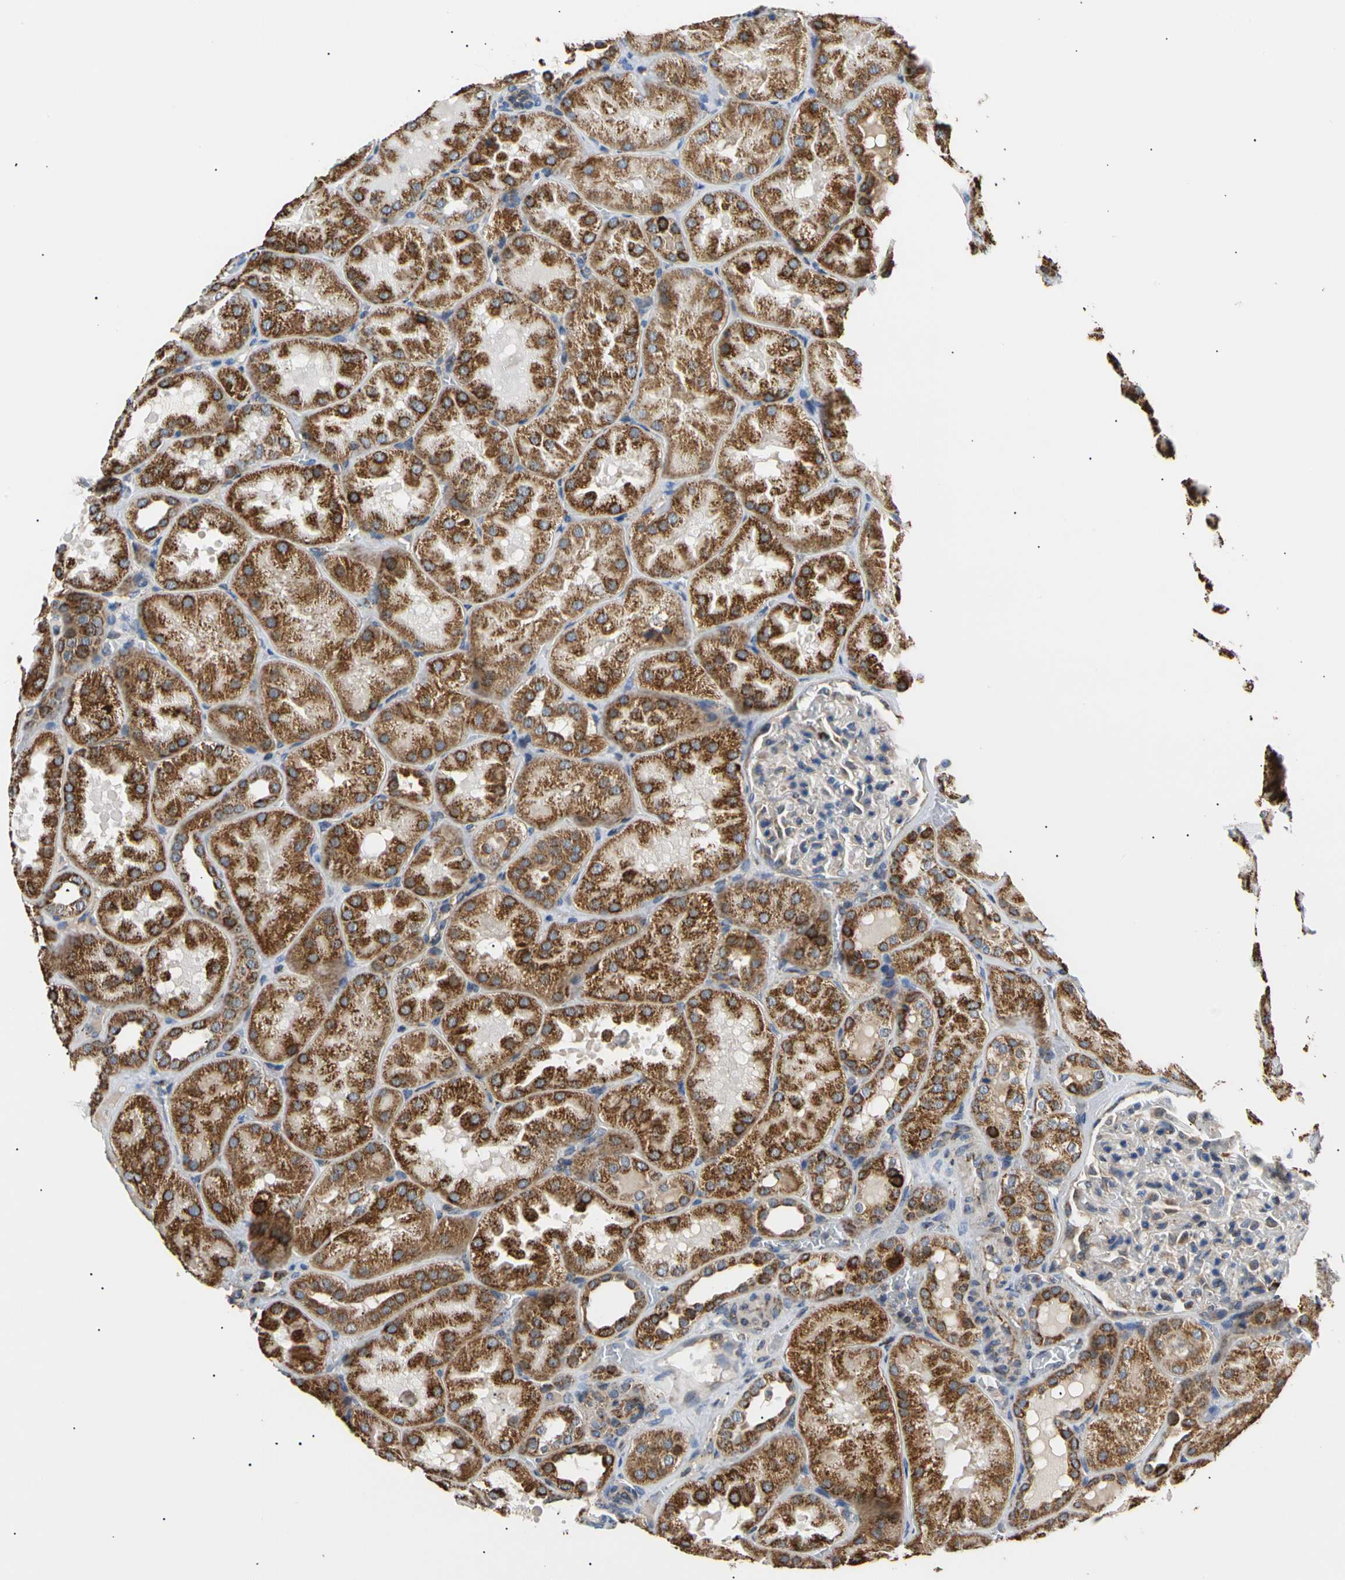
{"staining": {"intensity": "moderate", "quantity": "<25%", "location": "cytoplasmic/membranous"}, "tissue": "kidney", "cell_type": "Cells in glomeruli", "image_type": "normal", "snomed": [{"axis": "morphology", "description": "Normal tissue, NOS"}, {"axis": "topography", "description": "Kidney"}], "caption": "Protein staining displays moderate cytoplasmic/membranous expression in approximately <25% of cells in glomeruli in benign kidney. Nuclei are stained in blue.", "gene": "ACAT1", "patient": {"sex": "male", "age": 28}}